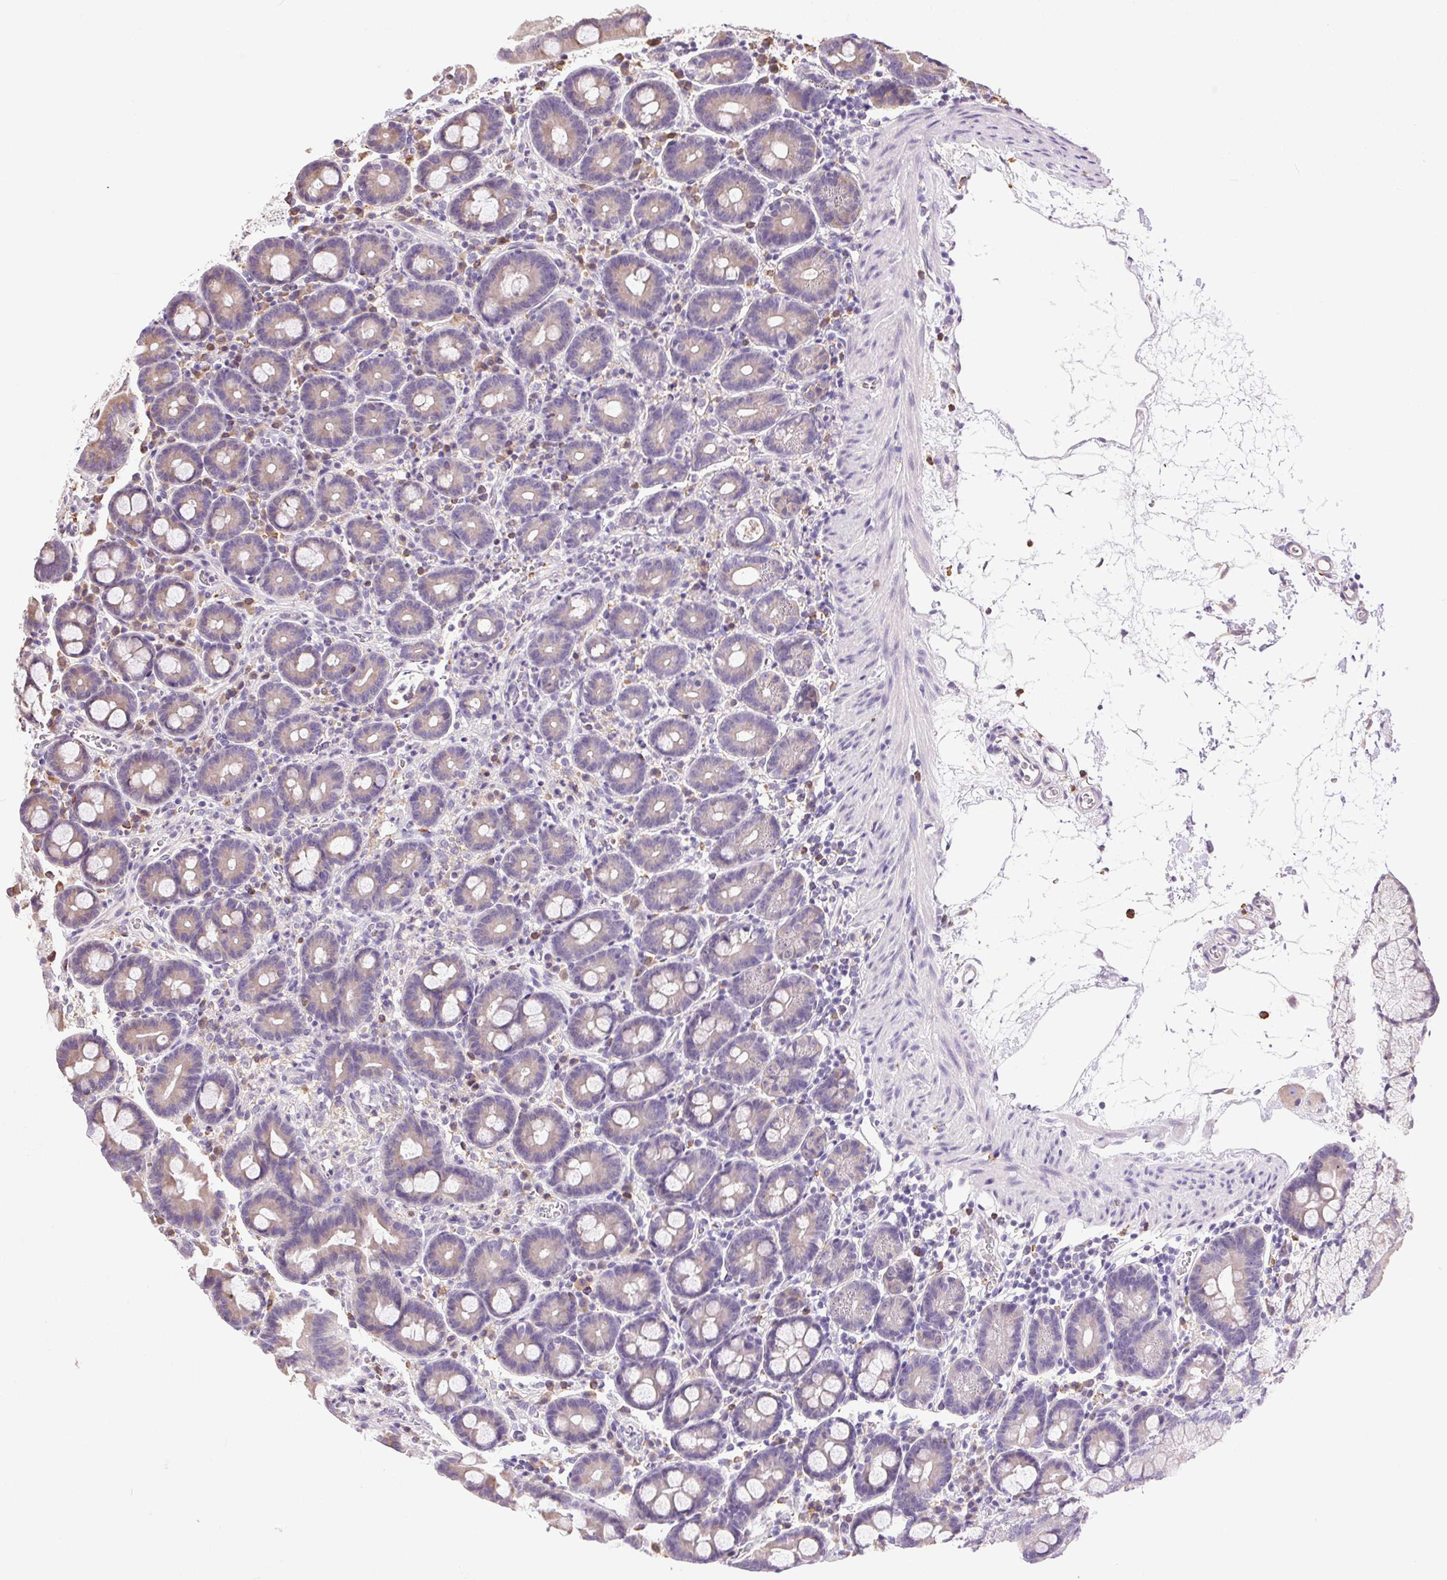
{"staining": {"intensity": "weak", "quantity": "25%-75%", "location": "cytoplasmic/membranous"}, "tissue": "duodenum", "cell_type": "Glandular cells", "image_type": "normal", "snomed": [{"axis": "morphology", "description": "Normal tissue, NOS"}, {"axis": "topography", "description": "Pancreas"}, {"axis": "topography", "description": "Duodenum"}], "caption": "Protein staining of normal duodenum demonstrates weak cytoplasmic/membranous staining in about 25%-75% of glandular cells. Using DAB (3,3'-diaminobenzidine) (brown) and hematoxylin (blue) stains, captured at high magnification using brightfield microscopy.", "gene": "SNX31", "patient": {"sex": "male", "age": 59}}